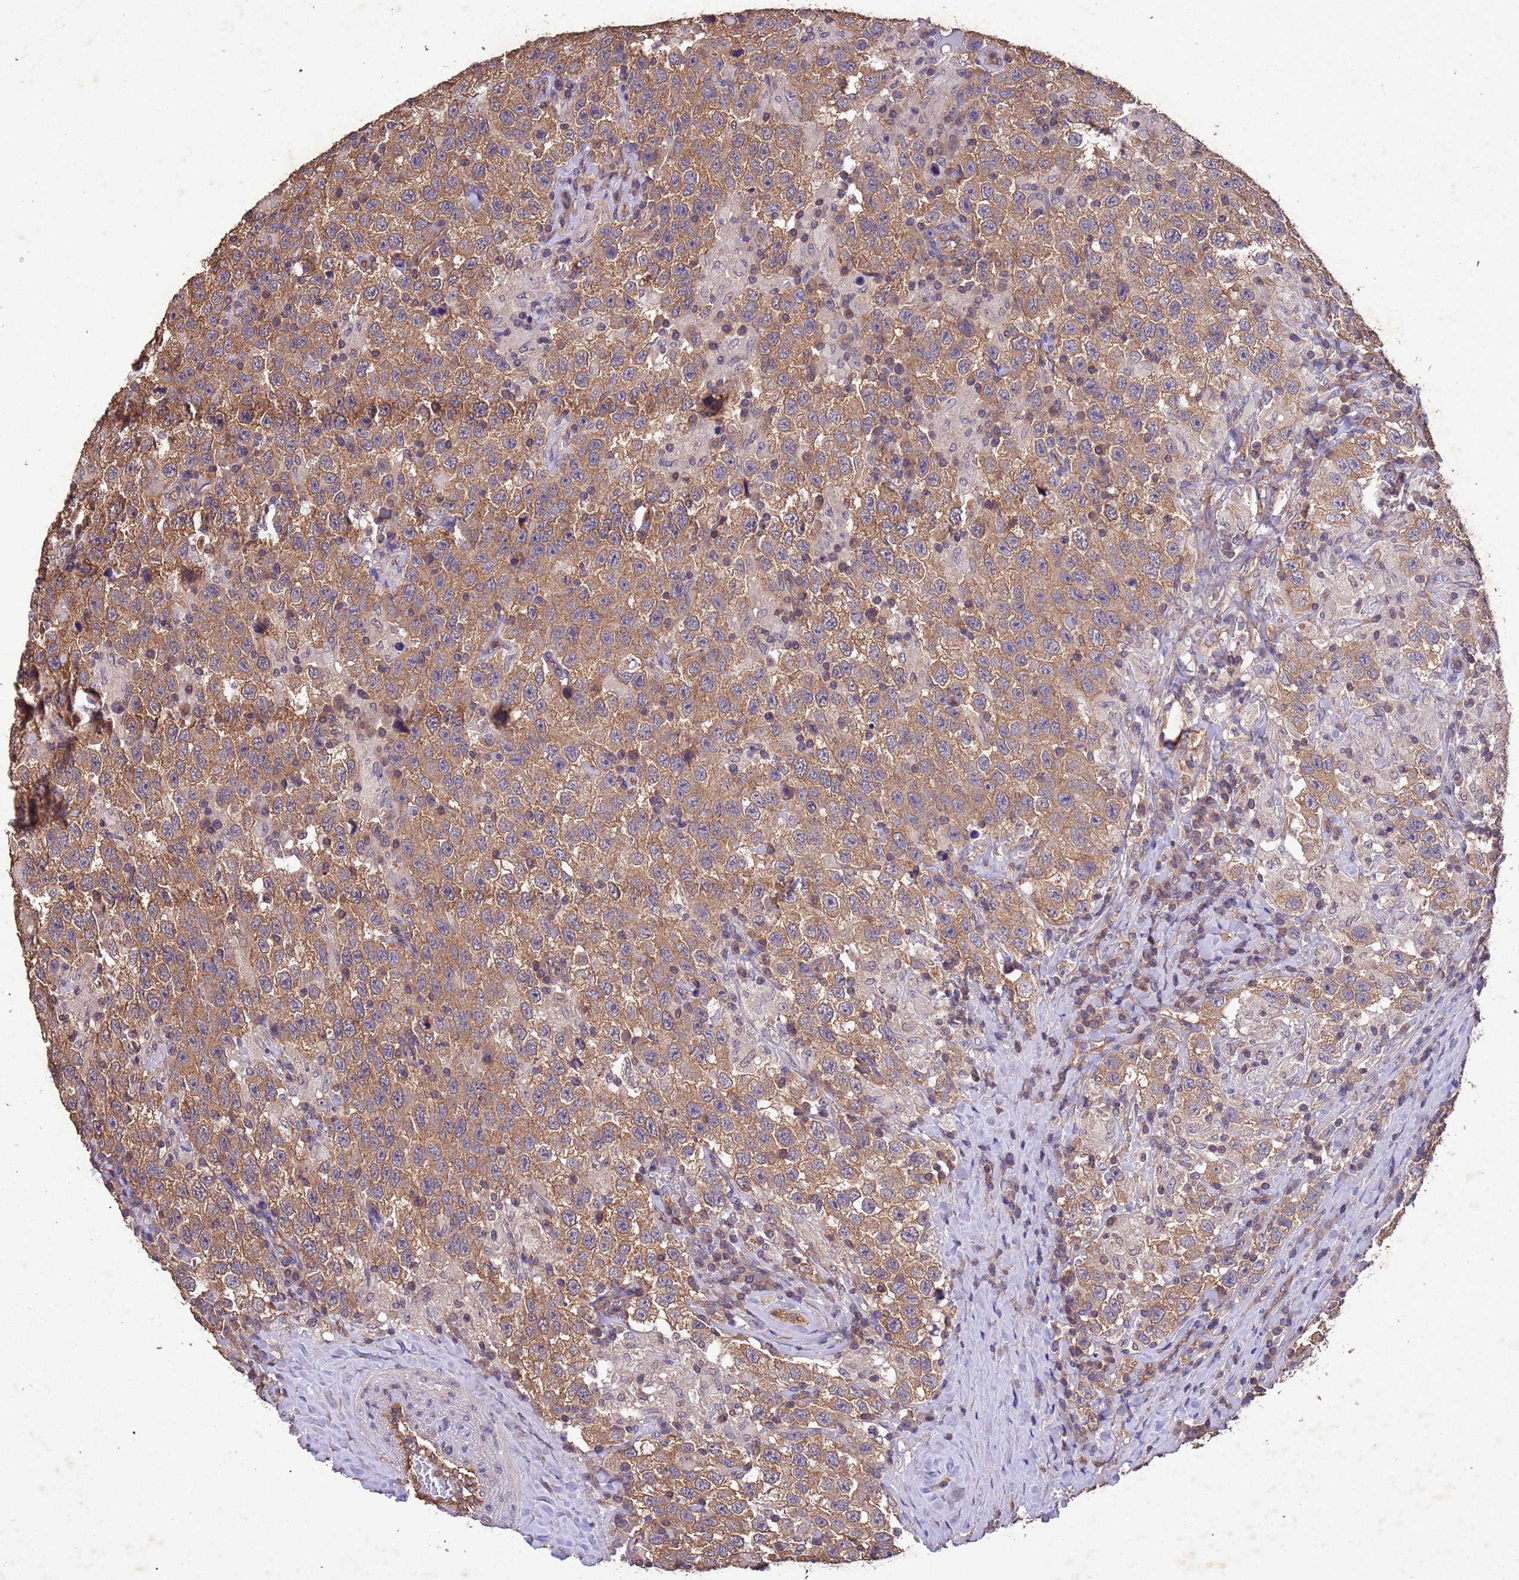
{"staining": {"intensity": "moderate", "quantity": ">75%", "location": "cytoplasmic/membranous"}, "tissue": "testis cancer", "cell_type": "Tumor cells", "image_type": "cancer", "snomed": [{"axis": "morphology", "description": "Seminoma, NOS"}, {"axis": "topography", "description": "Testis"}], "caption": "High-magnification brightfield microscopy of testis seminoma stained with DAB (3,3'-diaminobenzidine) (brown) and counterstained with hematoxylin (blue). tumor cells exhibit moderate cytoplasmic/membranous expression is present in approximately>75% of cells.", "gene": "MTX3", "patient": {"sex": "male", "age": 41}}